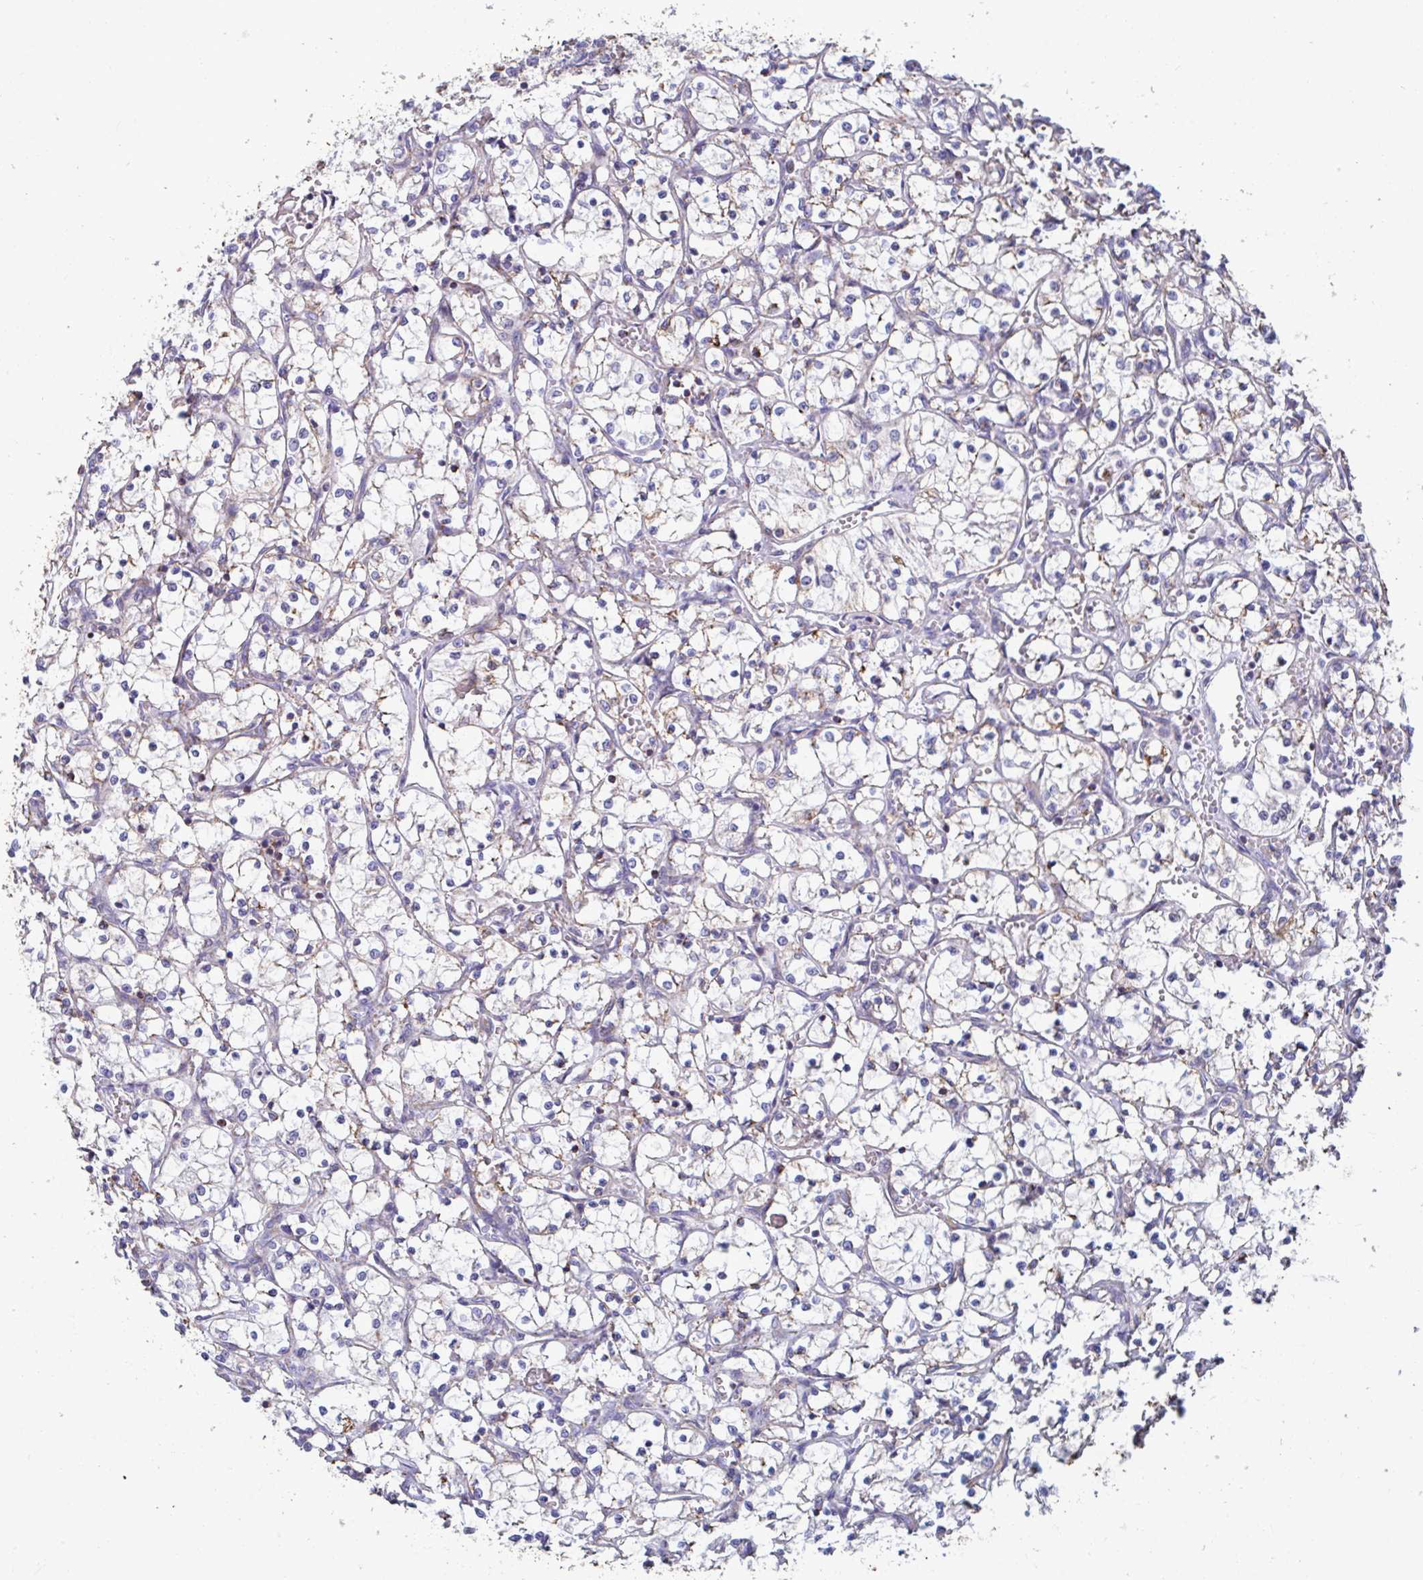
{"staining": {"intensity": "weak", "quantity": "25%-75%", "location": "cytoplasmic/membranous"}, "tissue": "renal cancer", "cell_type": "Tumor cells", "image_type": "cancer", "snomed": [{"axis": "morphology", "description": "Adenocarcinoma, NOS"}, {"axis": "topography", "description": "Kidney"}], "caption": "Adenocarcinoma (renal) stained with DAB IHC shows low levels of weak cytoplasmic/membranous positivity in about 25%-75% of tumor cells. (DAB (3,3'-diaminobenzidine) IHC with brightfield microscopy, high magnification).", "gene": "BCAT2", "patient": {"sex": "female", "age": 69}}